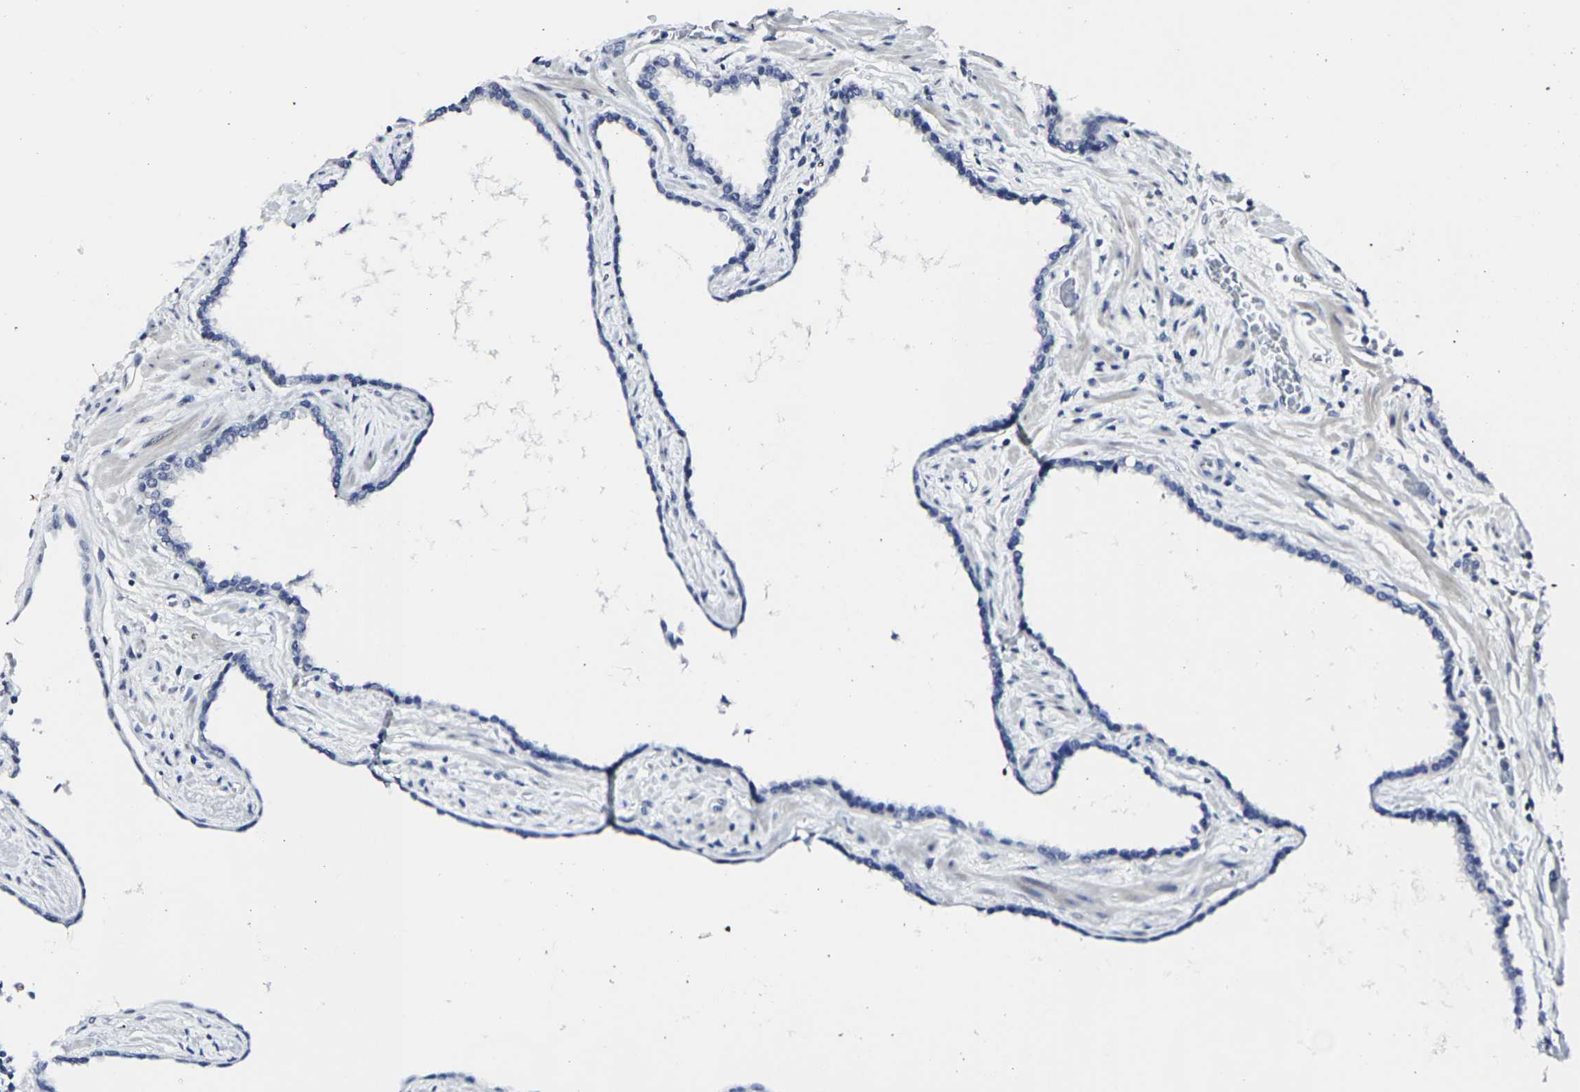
{"staining": {"intensity": "negative", "quantity": "none", "location": "none"}, "tissue": "prostate cancer", "cell_type": "Tumor cells", "image_type": "cancer", "snomed": [{"axis": "morphology", "description": "Adenocarcinoma, Low grade"}, {"axis": "topography", "description": "Prostate"}], "caption": "Tumor cells show no significant expression in adenocarcinoma (low-grade) (prostate).", "gene": "MSANTD4", "patient": {"sex": "male", "age": 60}}